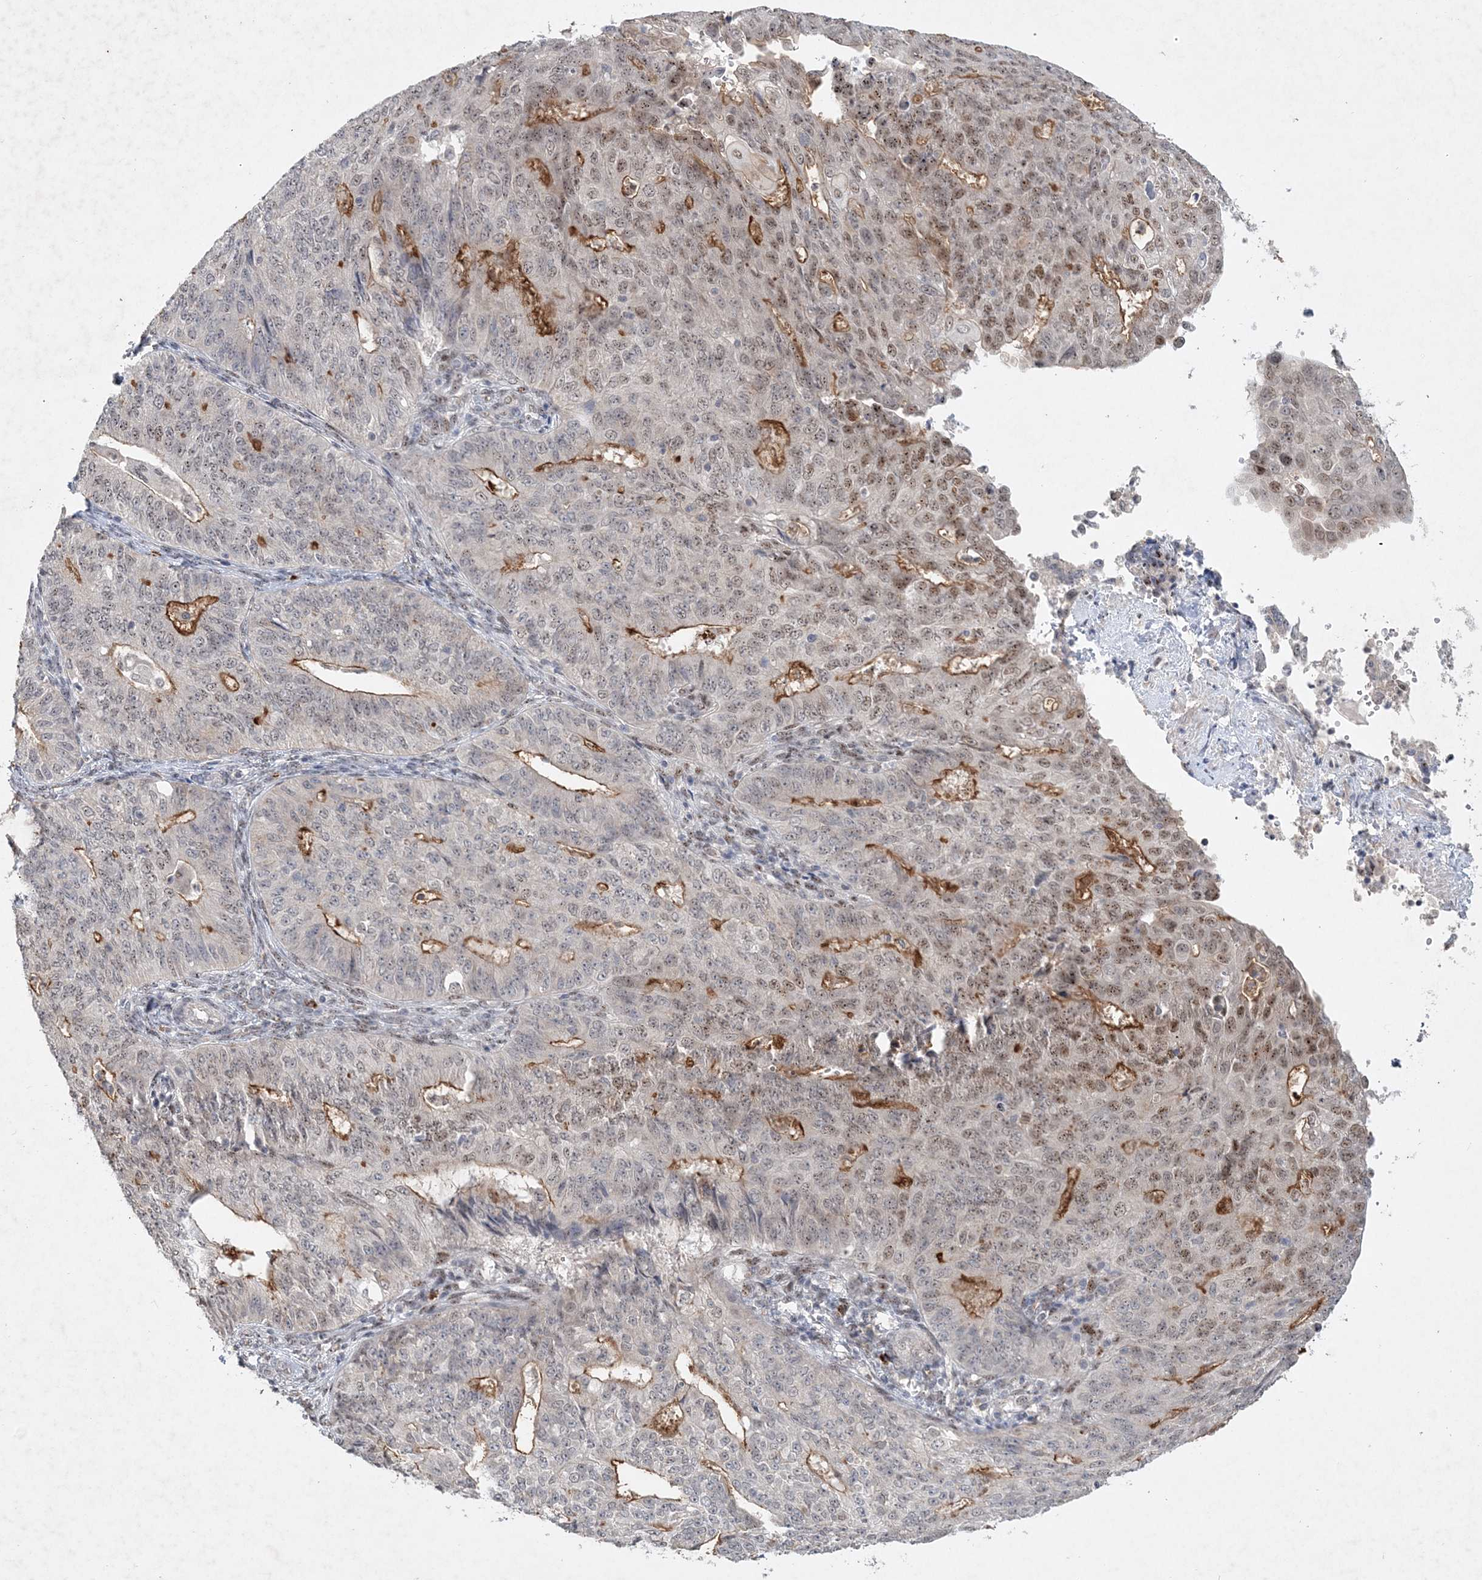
{"staining": {"intensity": "moderate", "quantity": "<25%", "location": "cytoplasmic/membranous,nuclear"}, "tissue": "endometrial cancer", "cell_type": "Tumor cells", "image_type": "cancer", "snomed": [{"axis": "morphology", "description": "Adenocarcinoma, NOS"}, {"axis": "topography", "description": "Endometrium"}], "caption": "Endometrial cancer stained with a protein marker displays moderate staining in tumor cells.", "gene": "GIN1", "patient": {"sex": "female", "age": 32}}